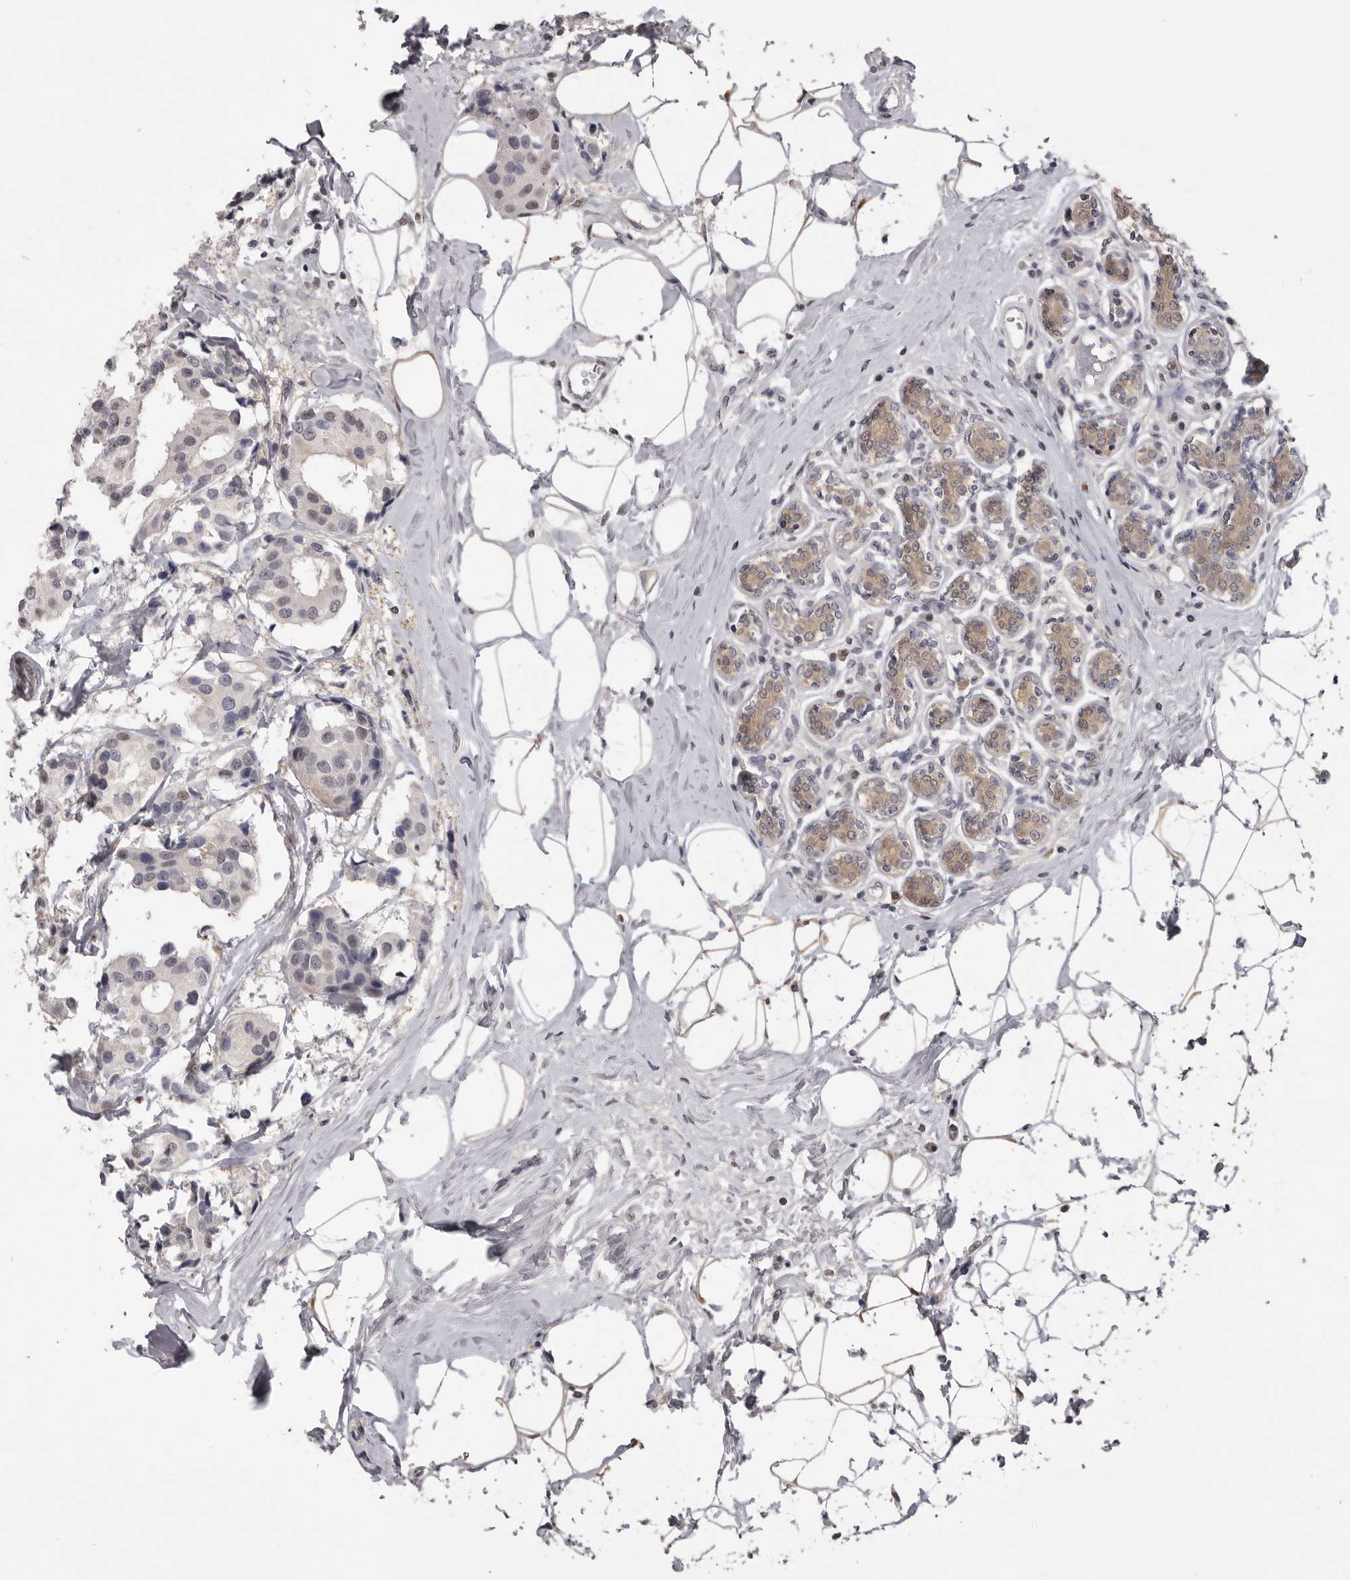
{"staining": {"intensity": "weak", "quantity": "<25%", "location": "nuclear"}, "tissue": "breast cancer", "cell_type": "Tumor cells", "image_type": "cancer", "snomed": [{"axis": "morphology", "description": "Normal tissue, NOS"}, {"axis": "morphology", "description": "Duct carcinoma"}, {"axis": "topography", "description": "Breast"}], "caption": "Immunohistochemical staining of human infiltrating ductal carcinoma (breast) exhibits no significant positivity in tumor cells.", "gene": "MDH1", "patient": {"sex": "female", "age": 39}}